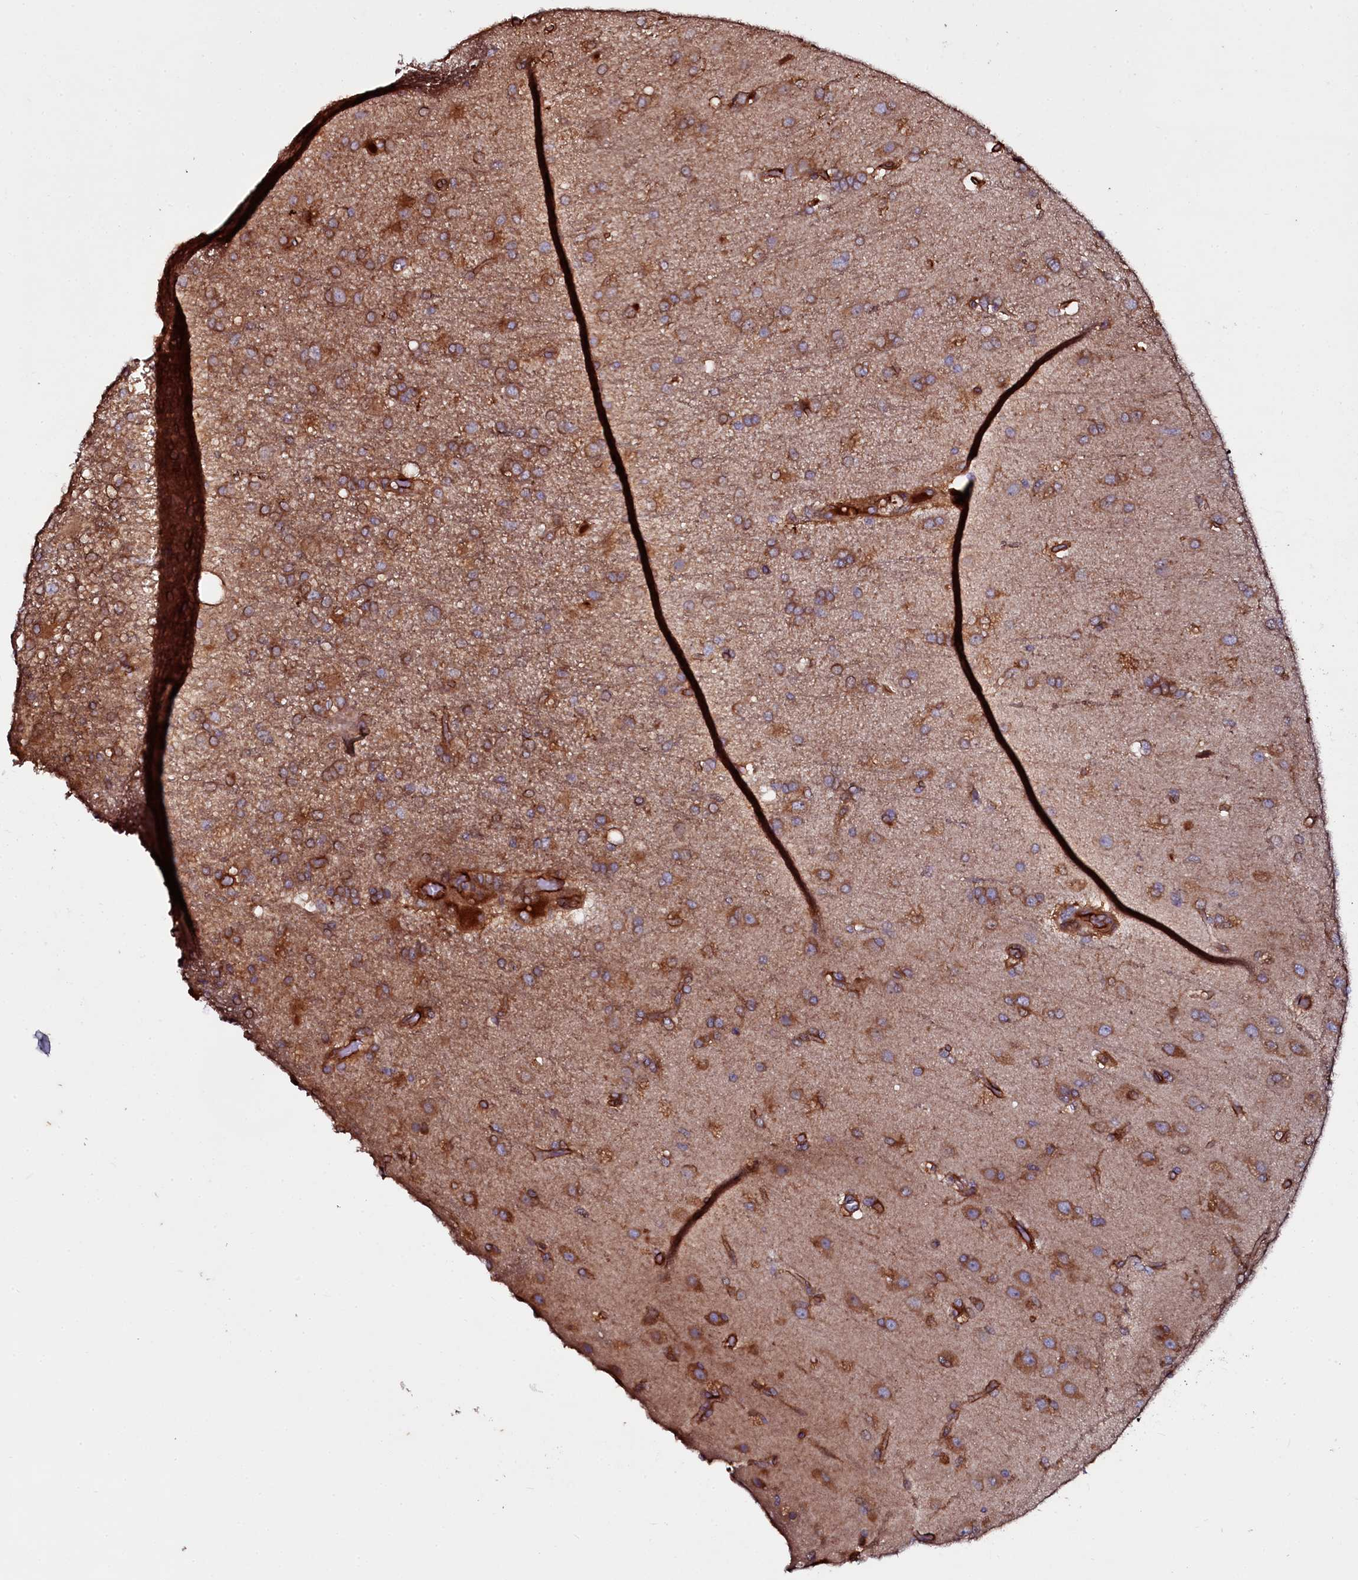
{"staining": {"intensity": "moderate", "quantity": ">75%", "location": "cytoplasmic/membranous"}, "tissue": "glioma", "cell_type": "Tumor cells", "image_type": "cancer", "snomed": [{"axis": "morphology", "description": "Glioma, malignant, High grade"}, {"axis": "topography", "description": "Brain"}], "caption": "Immunohistochemical staining of glioma shows medium levels of moderate cytoplasmic/membranous protein positivity in approximately >75% of tumor cells.", "gene": "USPL1", "patient": {"sex": "female", "age": 74}}